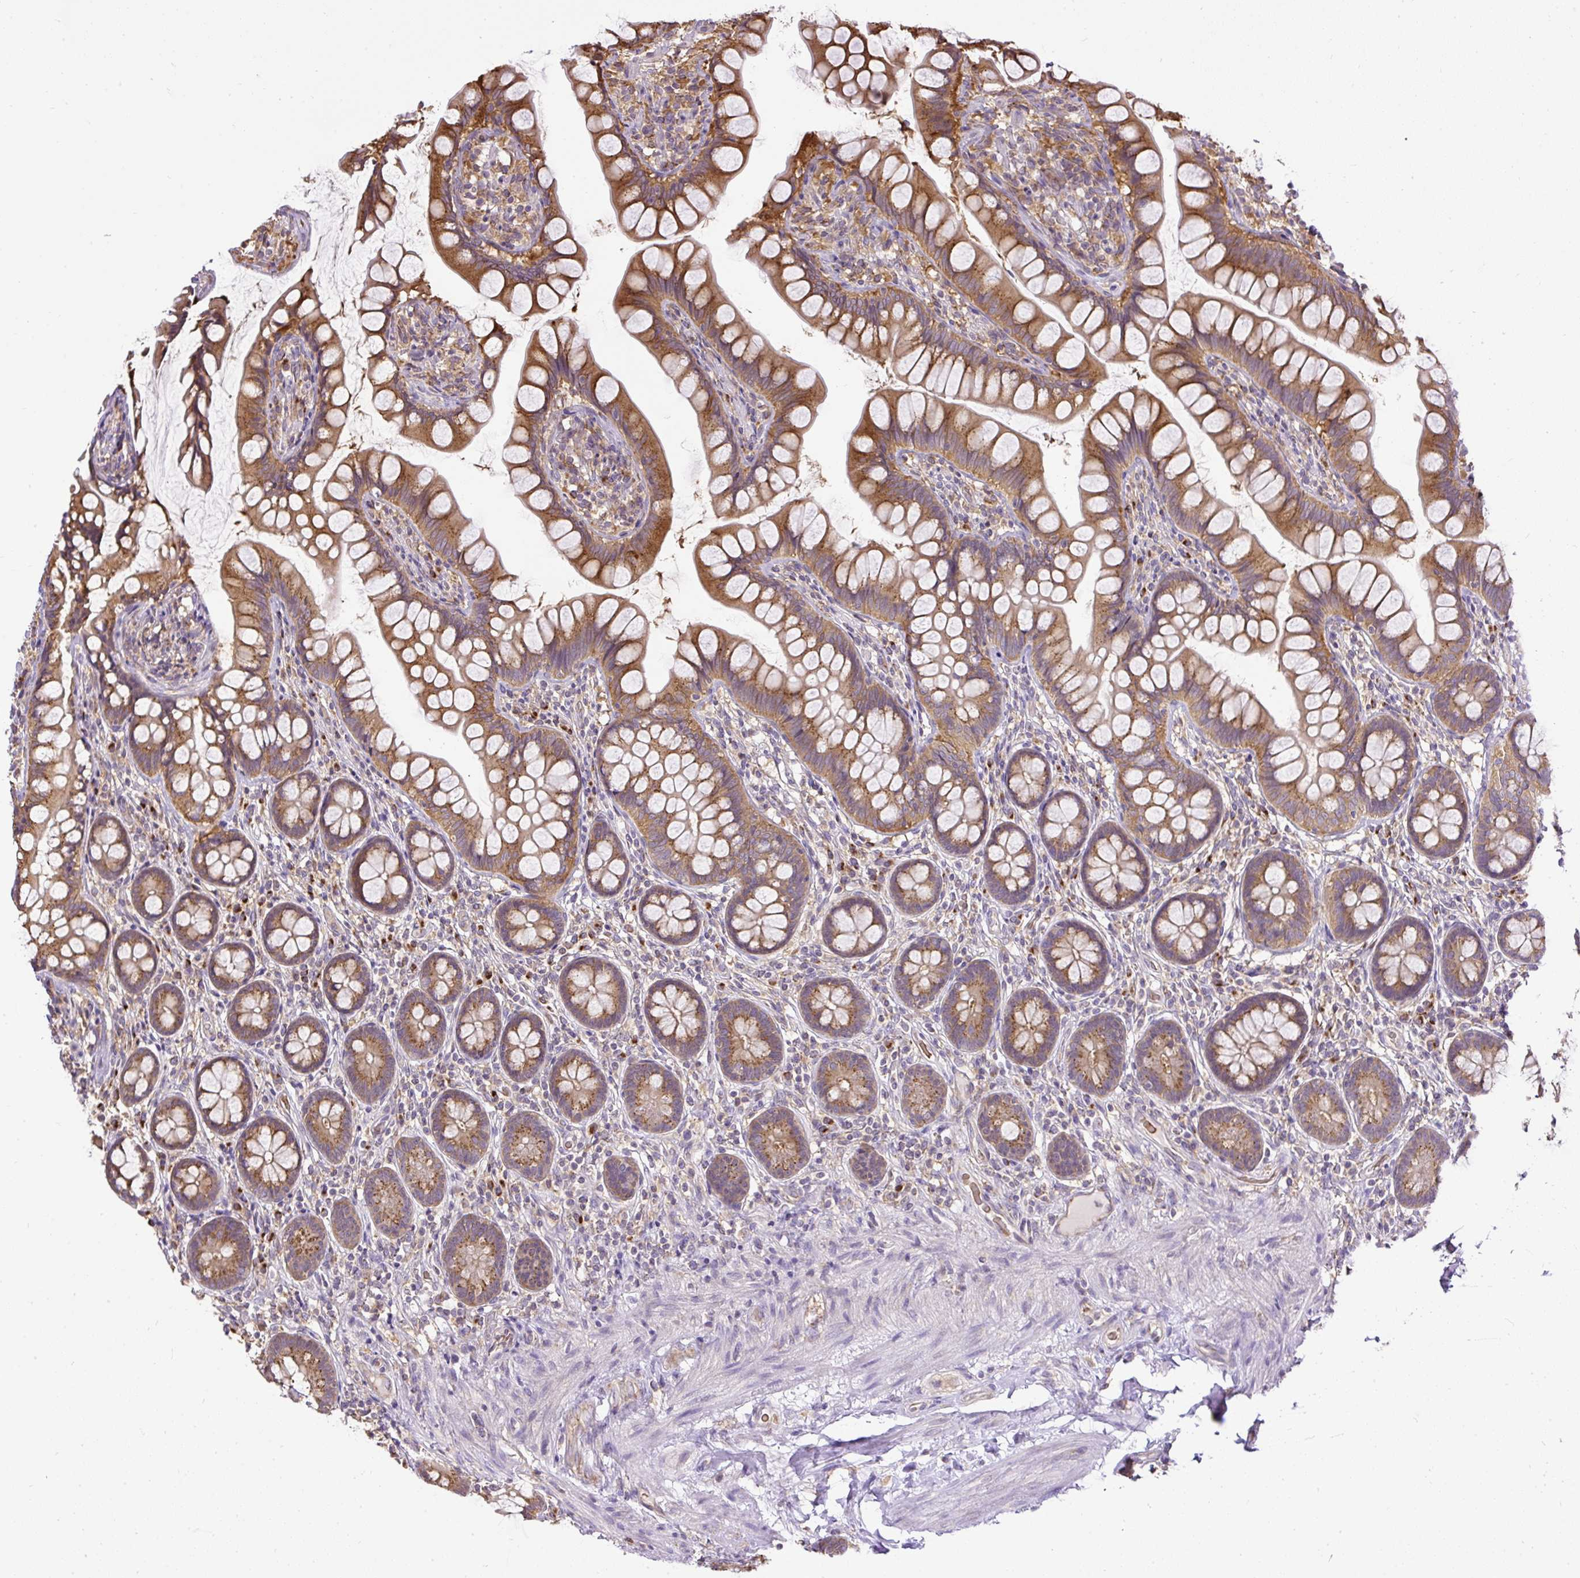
{"staining": {"intensity": "moderate", "quantity": ">75%", "location": "cytoplasmic/membranous"}, "tissue": "small intestine", "cell_type": "Glandular cells", "image_type": "normal", "snomed": [{"axis": "morphology", "description": "Normal tissue, NOS"}, {"axis": "topography", "description": "Small intestine"}], "caption": "DAB (3,3'-diaminobenzidine) immunohistochemical staining of normal human small intestine exhibits moderate cytoplasmic/membranous protein expression in approximately >75% of glandular cells.", "gene": "SMC4", "patient": {"sex": "male", "age": 70}}